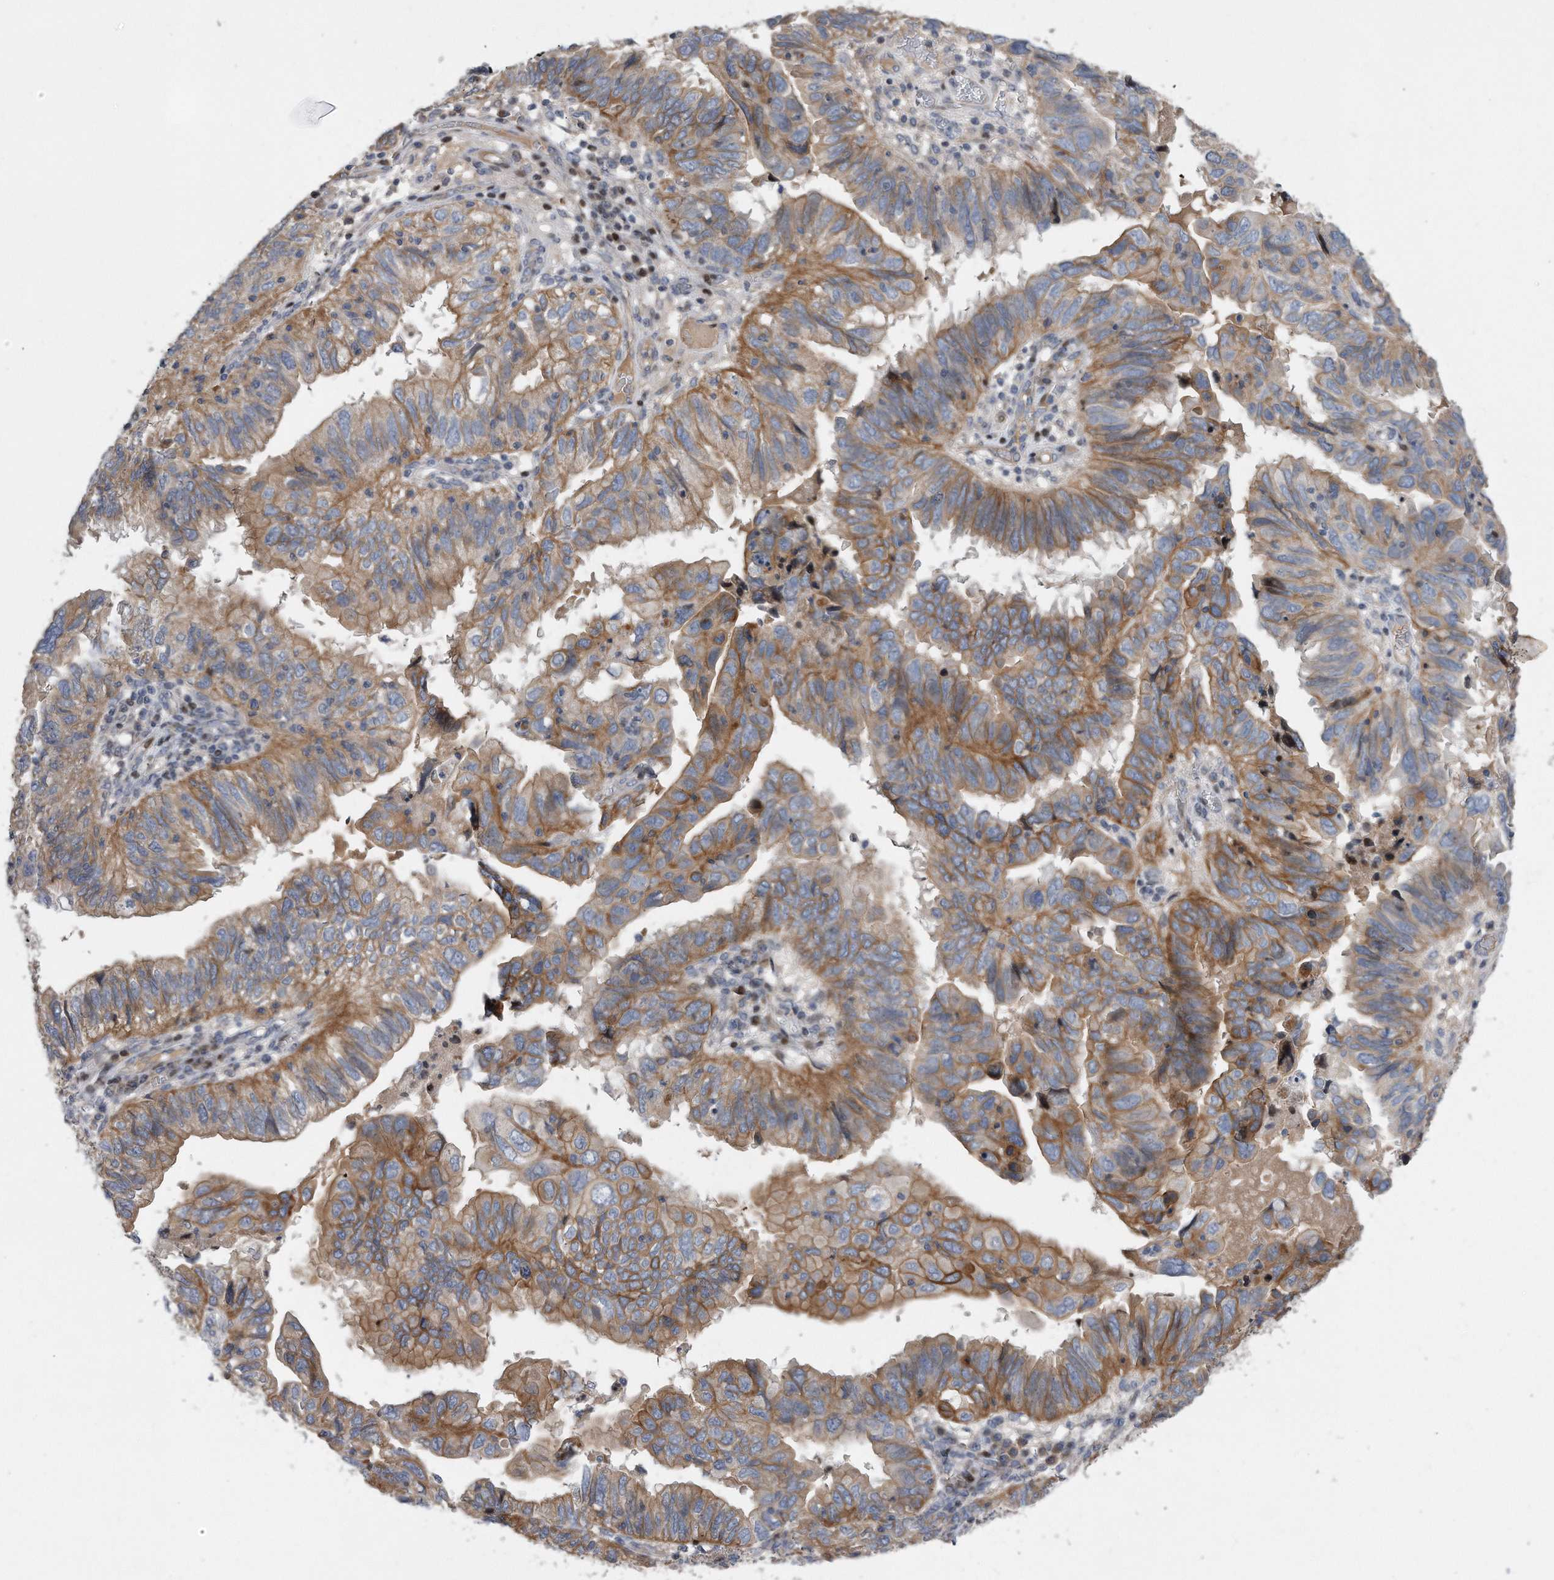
{"staining": {"intensity": "moderate", "quantity": ">75%", "location": "cytoplasmic/membranous"}, "tissue": "endometrial cancer", "cell_type": "Tumor cells", "image_type": "cancer", "snomed": [{"axis": "morphology", "description": "Adenocarcinoma, NOS"}, {"axis": "topography", "description": "Uterus"}], "caption": "A histopathology image of endometrial adenocarcinoma stained for a protein shows moderate cytoplasmic/membranous brown staining in tumor cells.", "gene": "CDH12", "patient": {"sex": "female", "age": 77}}